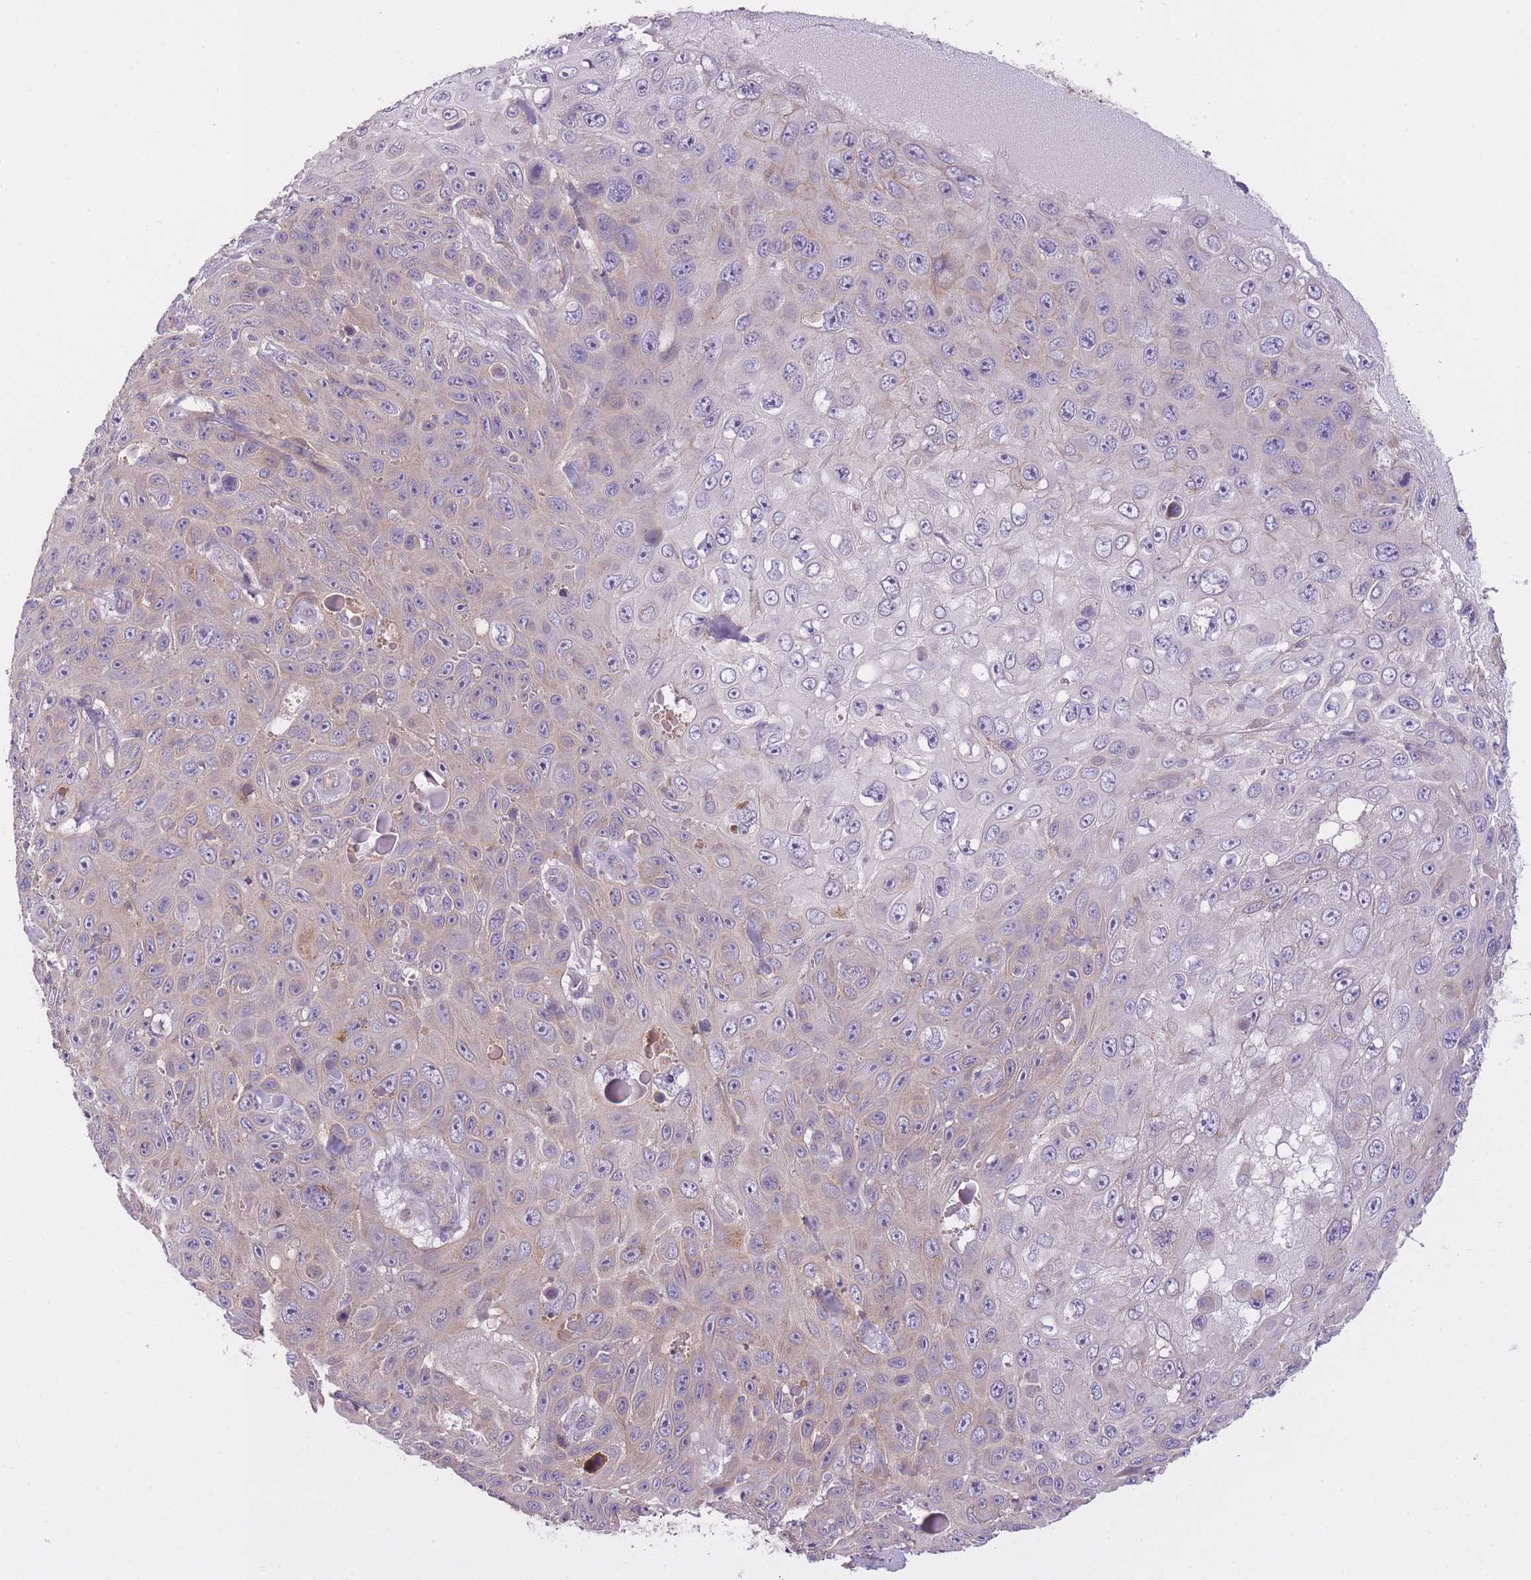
{"staining": {"intensity": "weak", "quantity": "<25%", "location": "cytoplasmic/membranous"}, "tissue": "skin cancer", "cell_type": "Tumor cells", "image_type": "cancer", "snomed": [{"axis": "morphology", "description": "Squamous cell carcinoma, NOS"}, {"axis": "topography", "description": "Skin"}], "caption": "Skin cancer was stained to show a protein in brown. There is no significant positivity in tumor cells.", "gene": "REV1", "patient": {"sex": "male", "age": 82}}